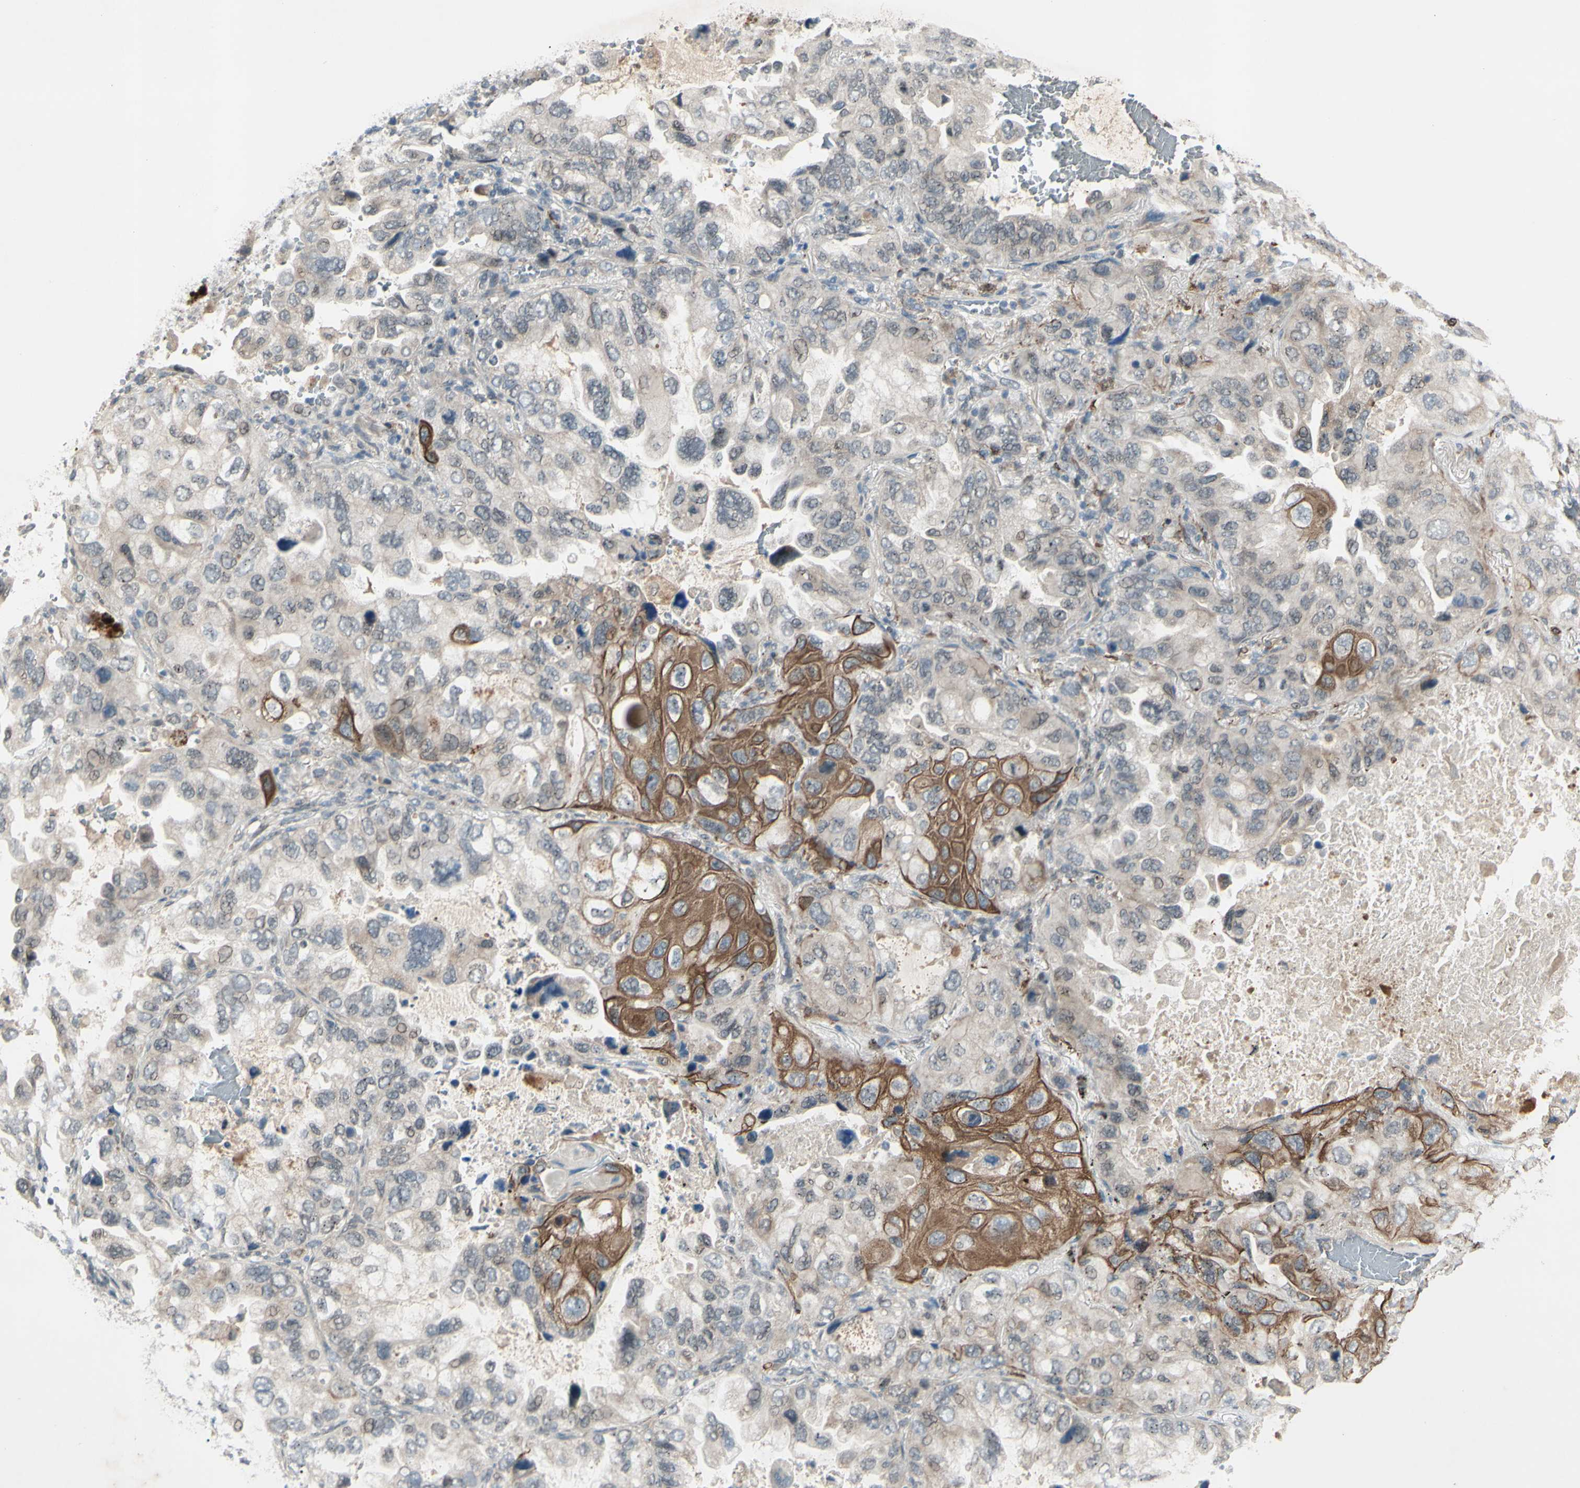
{"staining": {"intensity": "moderate", "quantity": "25%-75%", "location": "cytoplasmic/membranous"}, "tissue": "lung cancer", "cell_type": "Tumor cells", "image_type": "cancer", "snomed": [{"axis": "morphology", "description": "Squamous cell carcinoma, NOS"}, {"axis": "topography", "description": "Lung"}], "caption": "Approximately 25%-75% of tumor cells in human lung cancer display moderate cytoplasmic/membranous protein staining as visualized by brown immunohistochemical staining.", "gene": "FGFR2", "patient": {"sex": "female", "age": 73}}